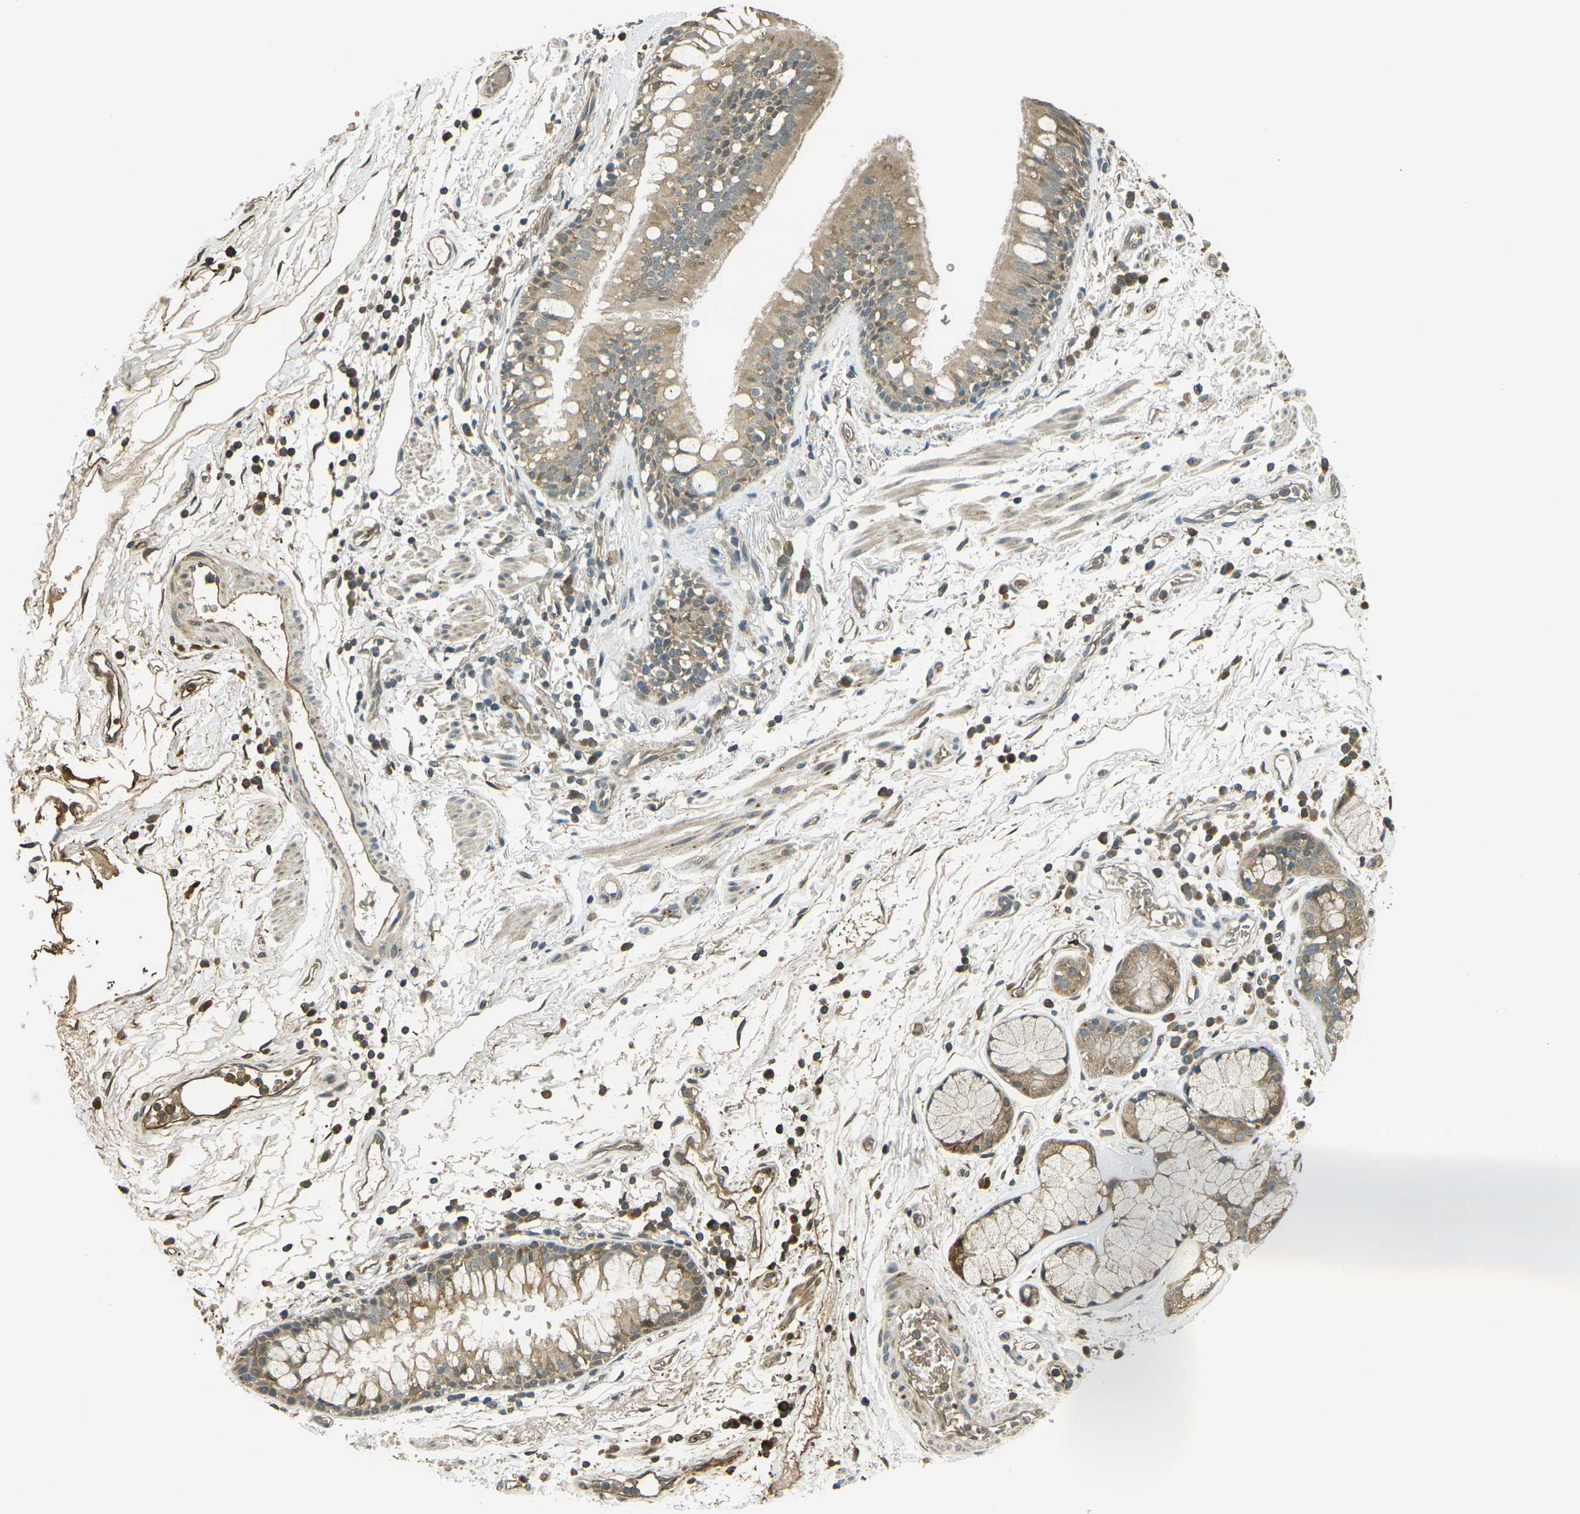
{"staining": {"intensity": "weak", "quantity": ">75%", "location": "cytoplasmic/membranous"}, "tissue": "bronchus", "cell_type": "Respiratory epithelial cells", "image_type": "normal", "snomed": [{"axis": "morphology", "description": "Normal tissue, NOS"}, {"axis": "morphology", "description": "Inflammation, NOS"}, {"axis": "topography", "description": "Cartilage tissue"}, {"axis": "topography", "description": "Bronchus"}], "caption": "Benign bronchus was stained to show a protein in brown. There is low levels of weak cytoplasmic/membranous positivity in approximately >75% of respiratory epithelial cells.", "gene": "TOR1A", "patient": {"sex": "male", "age": 77}}